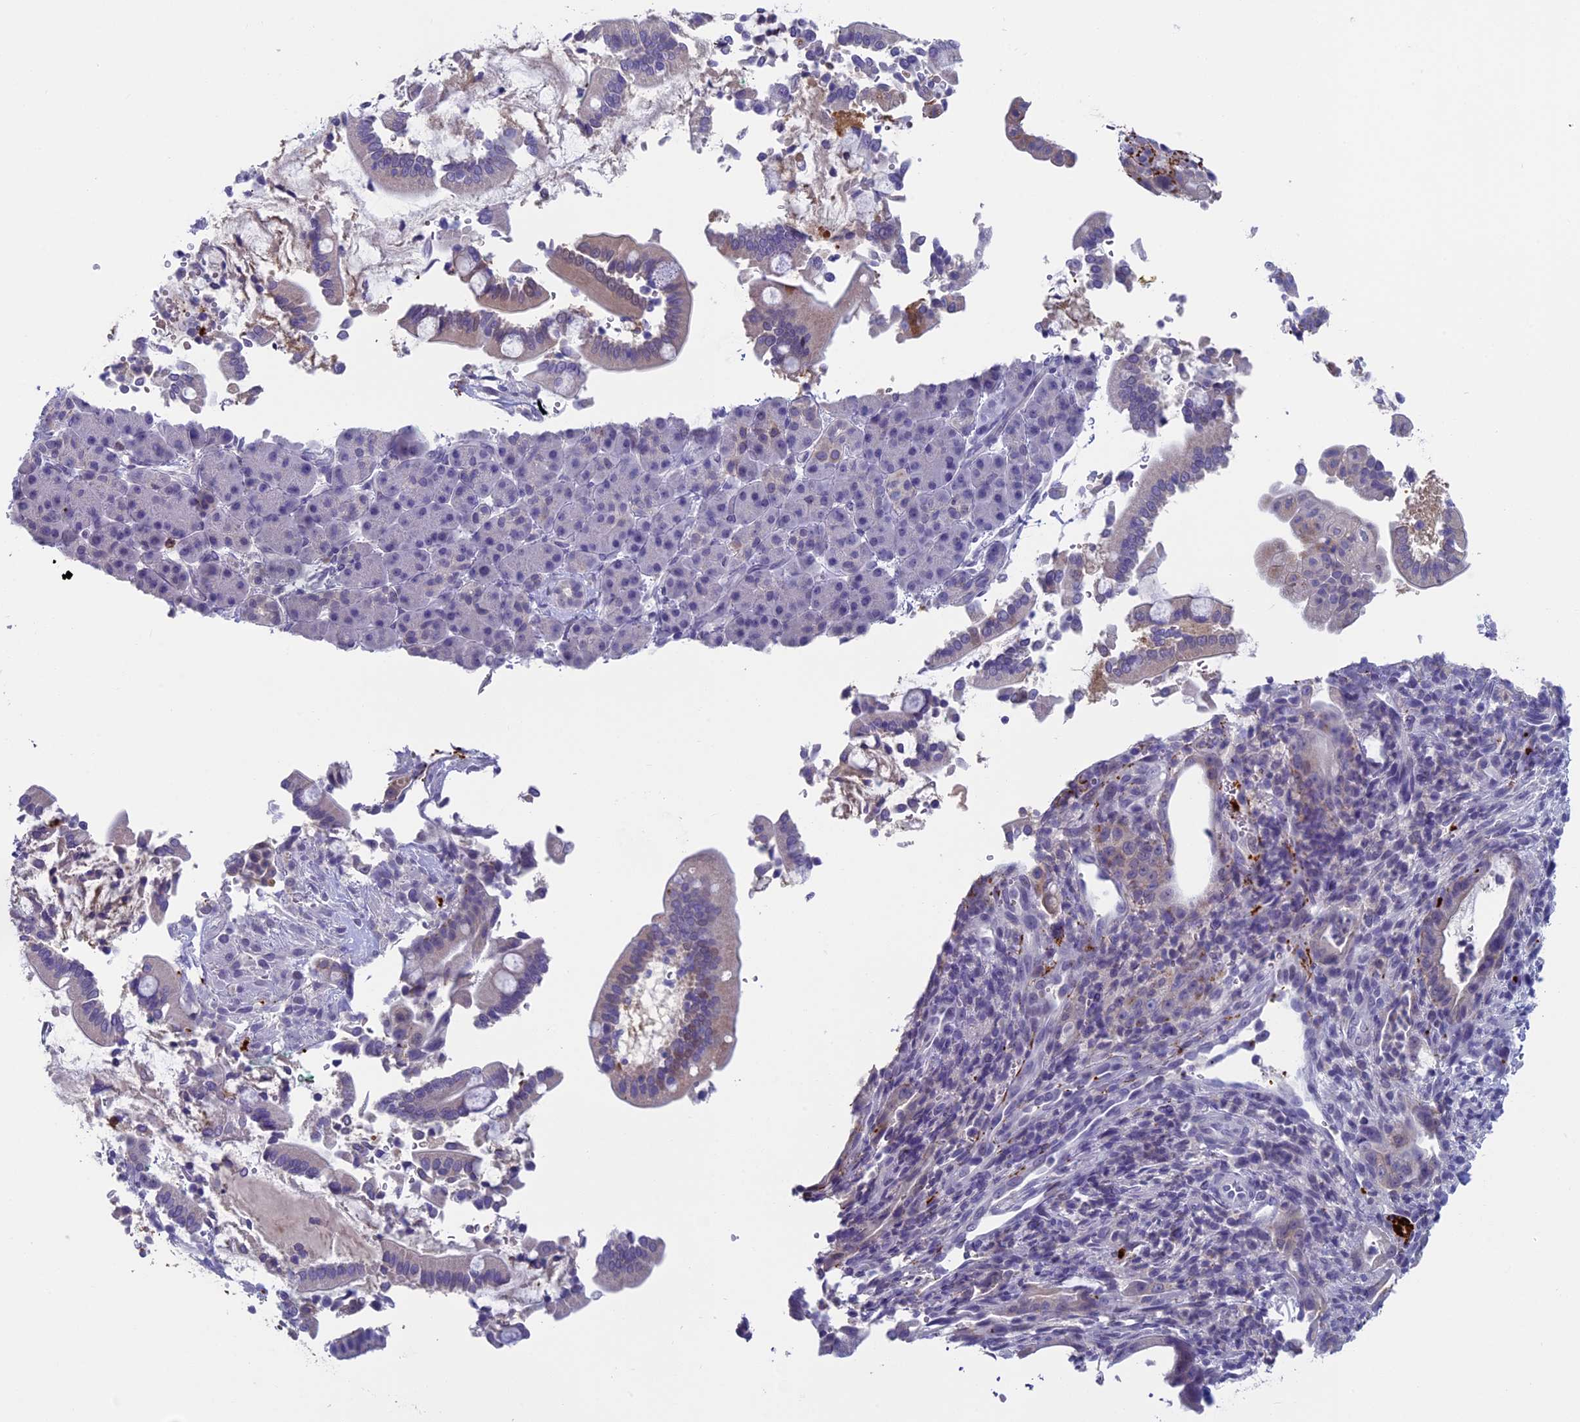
{"staining": {"intensity": "weak", "quantity": "<25%", "location": "cytoplasmic/membranous"}, "tissue": "pancreatic cancer", "cell_type": "Tumor cells", "image_type": "cancer", "snomed": [{"axis": "morphology", "description": "Normal tissue, NOS"}, {"axis": "morphology", "description": "Adenocarcinoma, NOS"}, {"axis": "topography", "description": "Pancreas"}], "caption": "This is an immunohistochemistry (IHC) image of pancreatic cancer. There is no expression in tumor cells.", "gene": "AIFM2", "patient": {"sex": "female", "age": 55}}